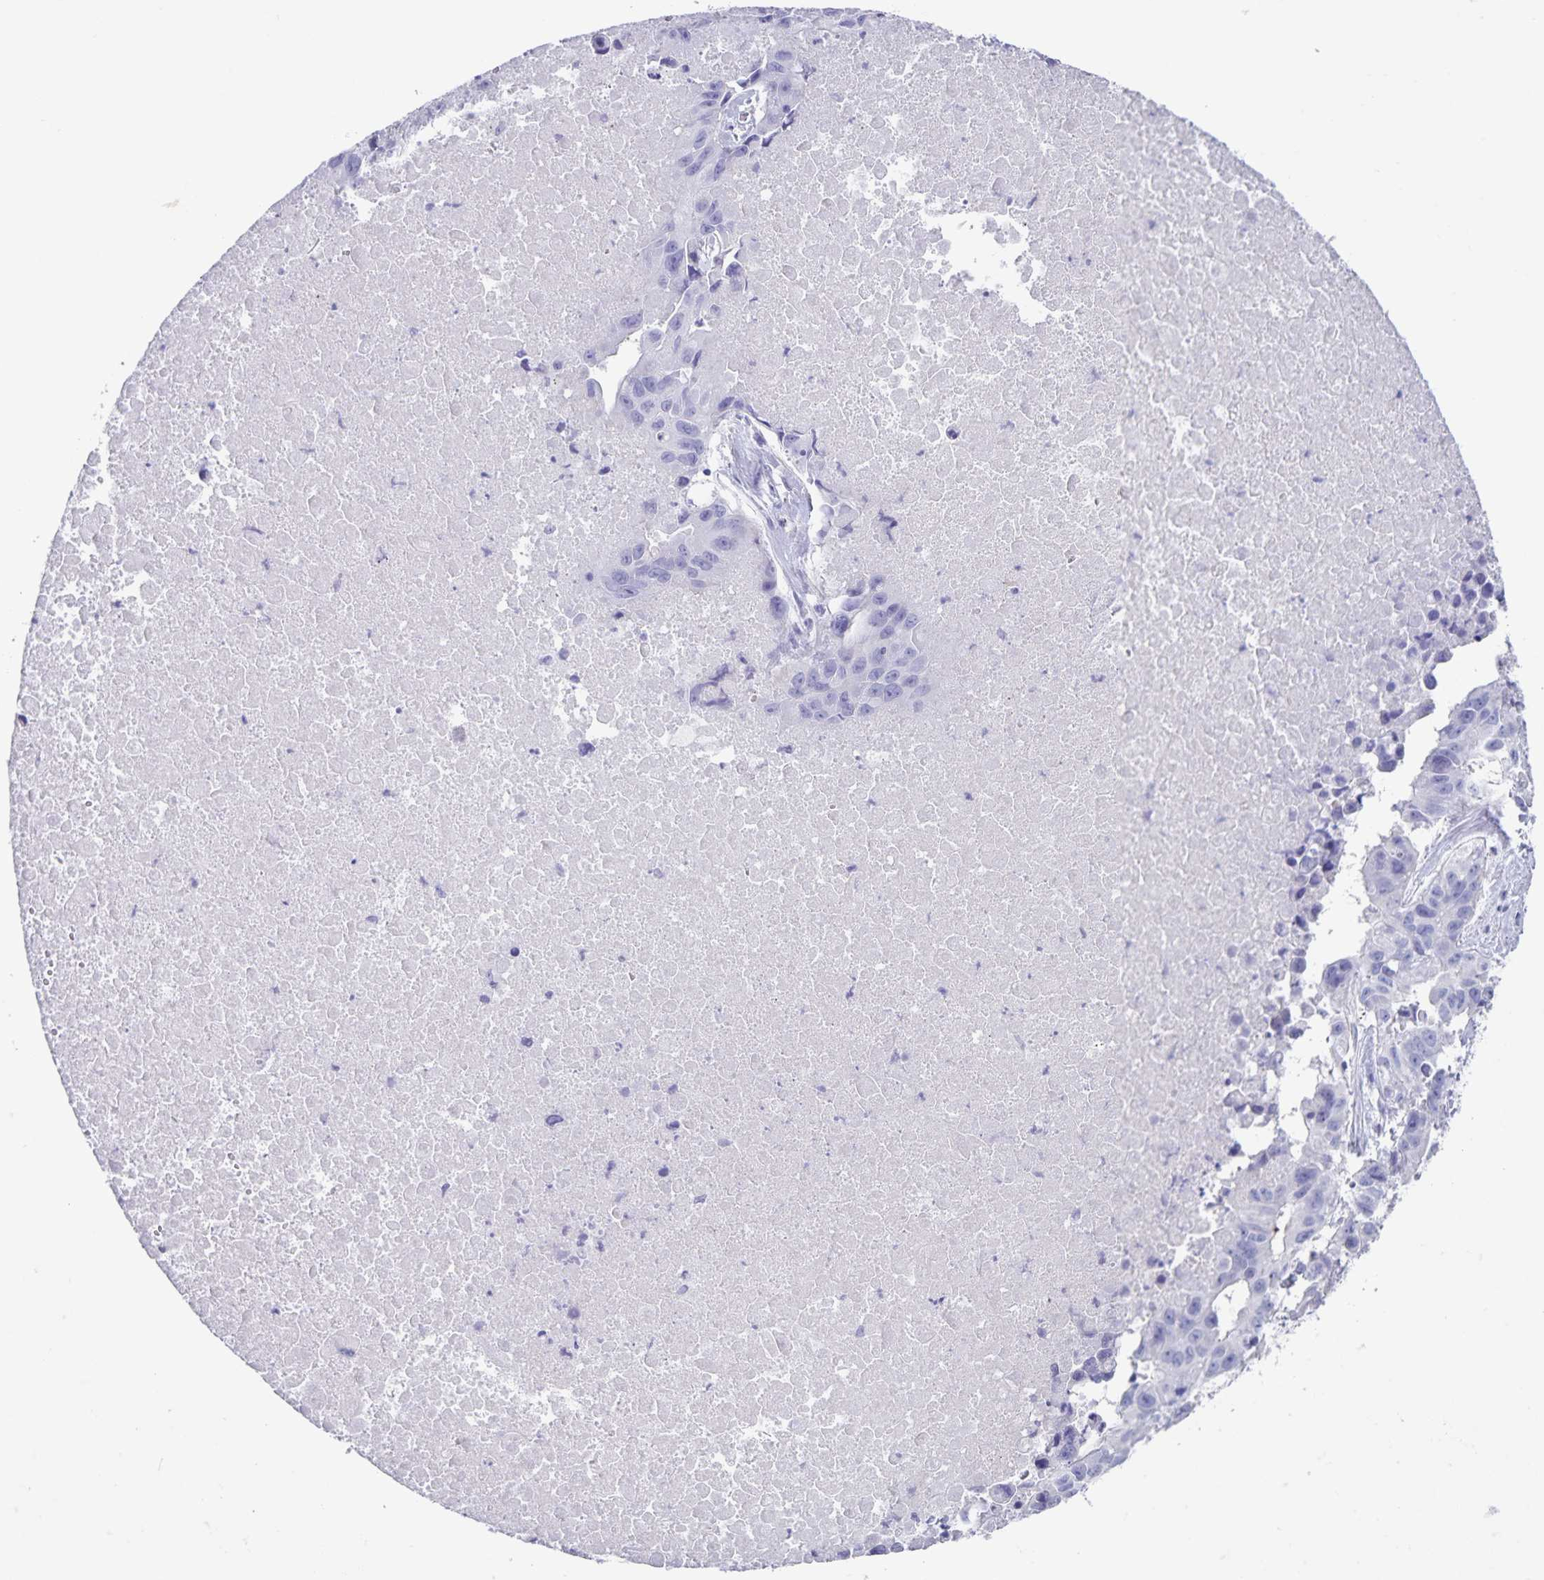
{"staining": {"intensity": "negative", "quantity": "none", "location": "none"}, "tissue": "lung cancer", "cell_type": "Tumor cells", "image_type": "cancer", "snomed": [{"axis": "morphology", "description": "Adenocarcinoma, NOS"}, {"axis": "topography", "description": "Lymph node"}, {"axis": "topography", "description": "Lung"}], "caption": "Immunohistochemistry of lung adenocarcinoma exhibits no staining in tumor cells.", "gene": "C11orf42", "patient": {"sex": "male", "age": 64}}